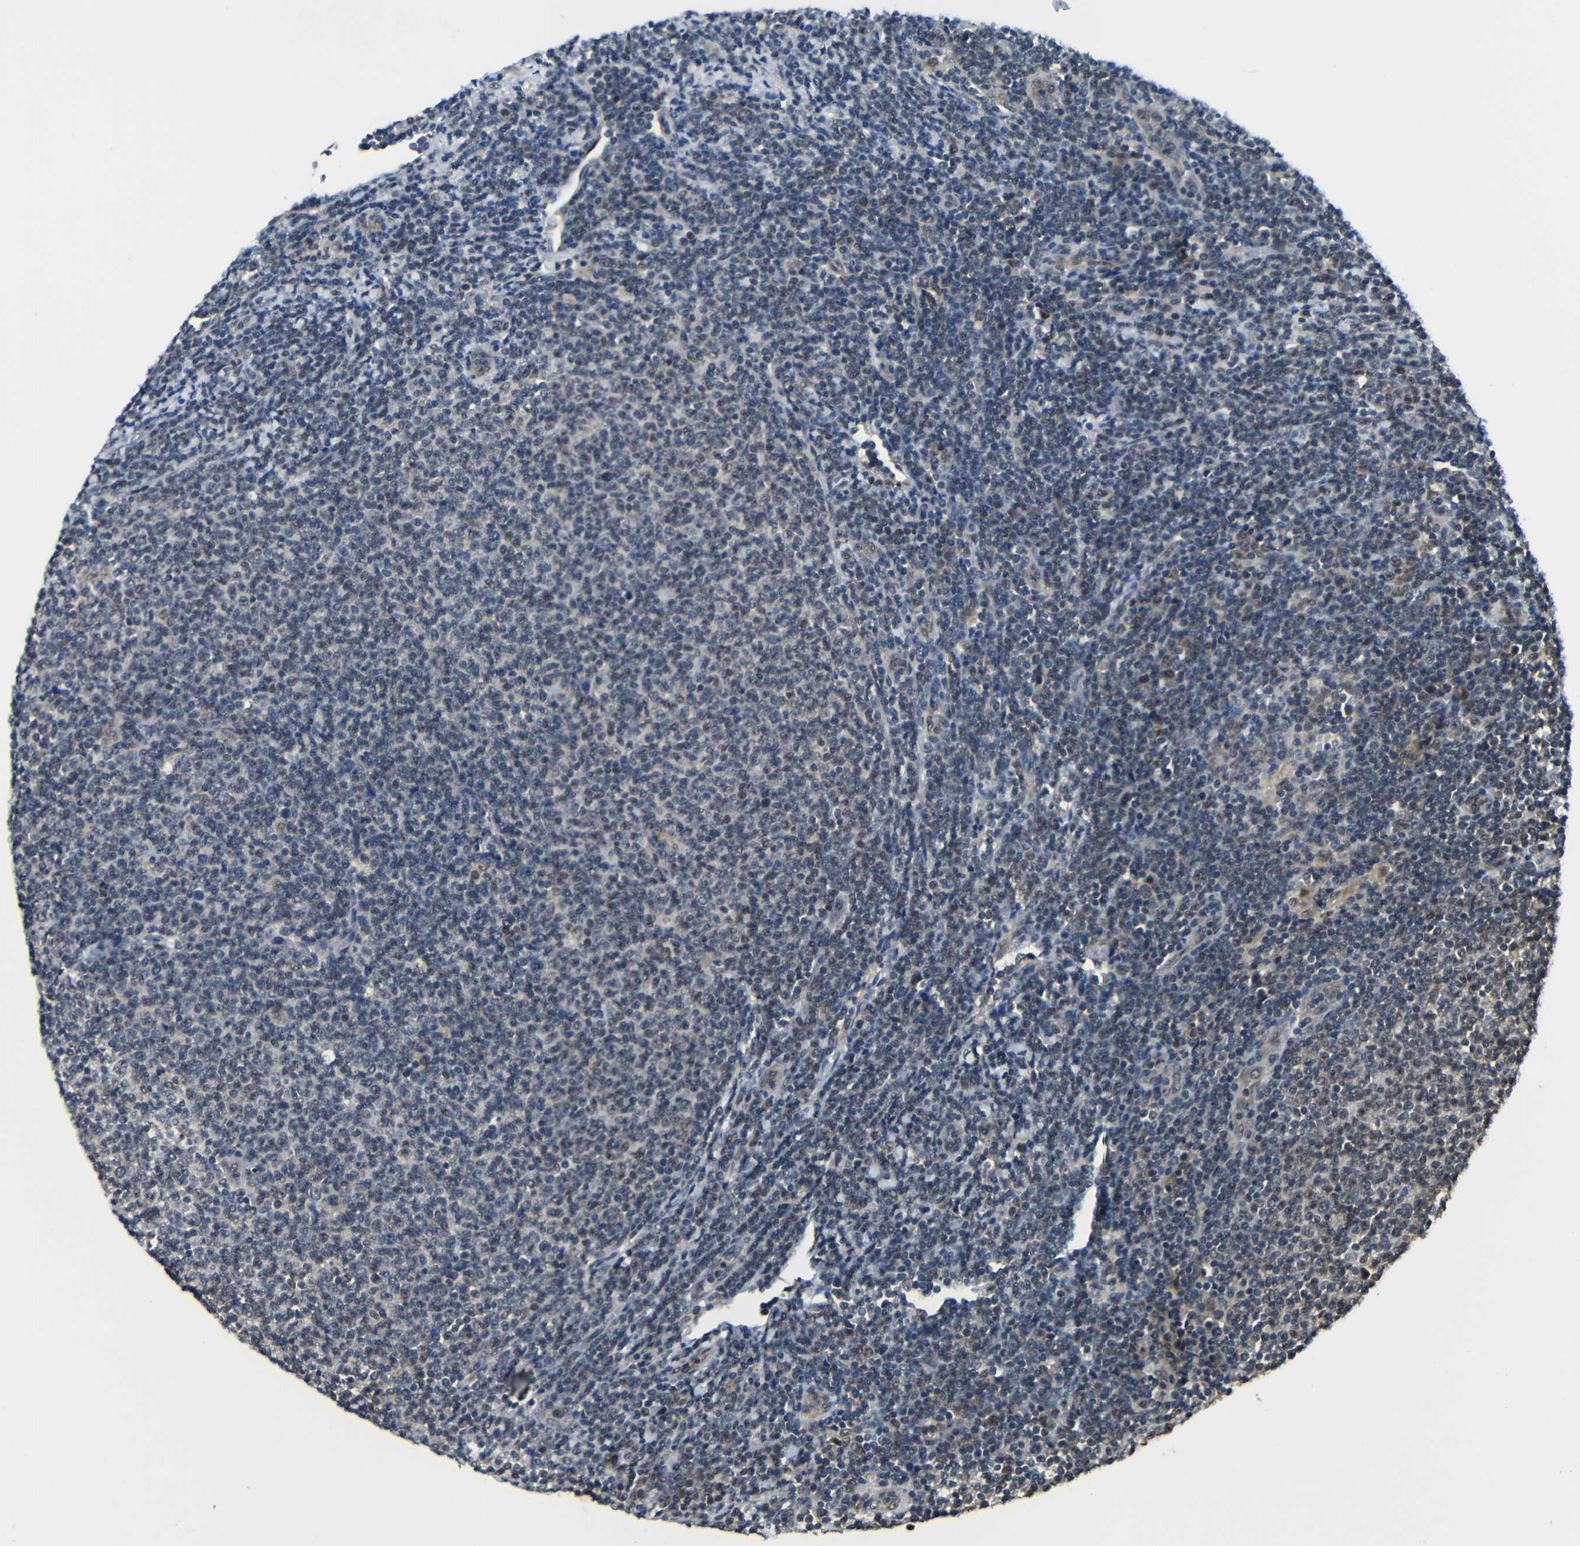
{"staining": {"intensity": "moderate", "quantity": "<25%", "location": "cytoplasmic/membranous"}, "tissue": "lymphoma", "cell_type": "Tumor cells", "image_type": "cancer", "snomed": [{"axis": "morphology", "description": "Malignant lymphoma, non-Hodgkin's type, Low grade"}, {"axis": "topography", "description": "Lymph node"}], "caption": "High-power microscopy captured an immunohistochemistry micrograph of lymphoma, revealing moderate cytoplasmic/membranous staining in approximately <25% of tumor cells.", "gene": "FAM172A", "patient": {"sex": "male", "age": 66}}